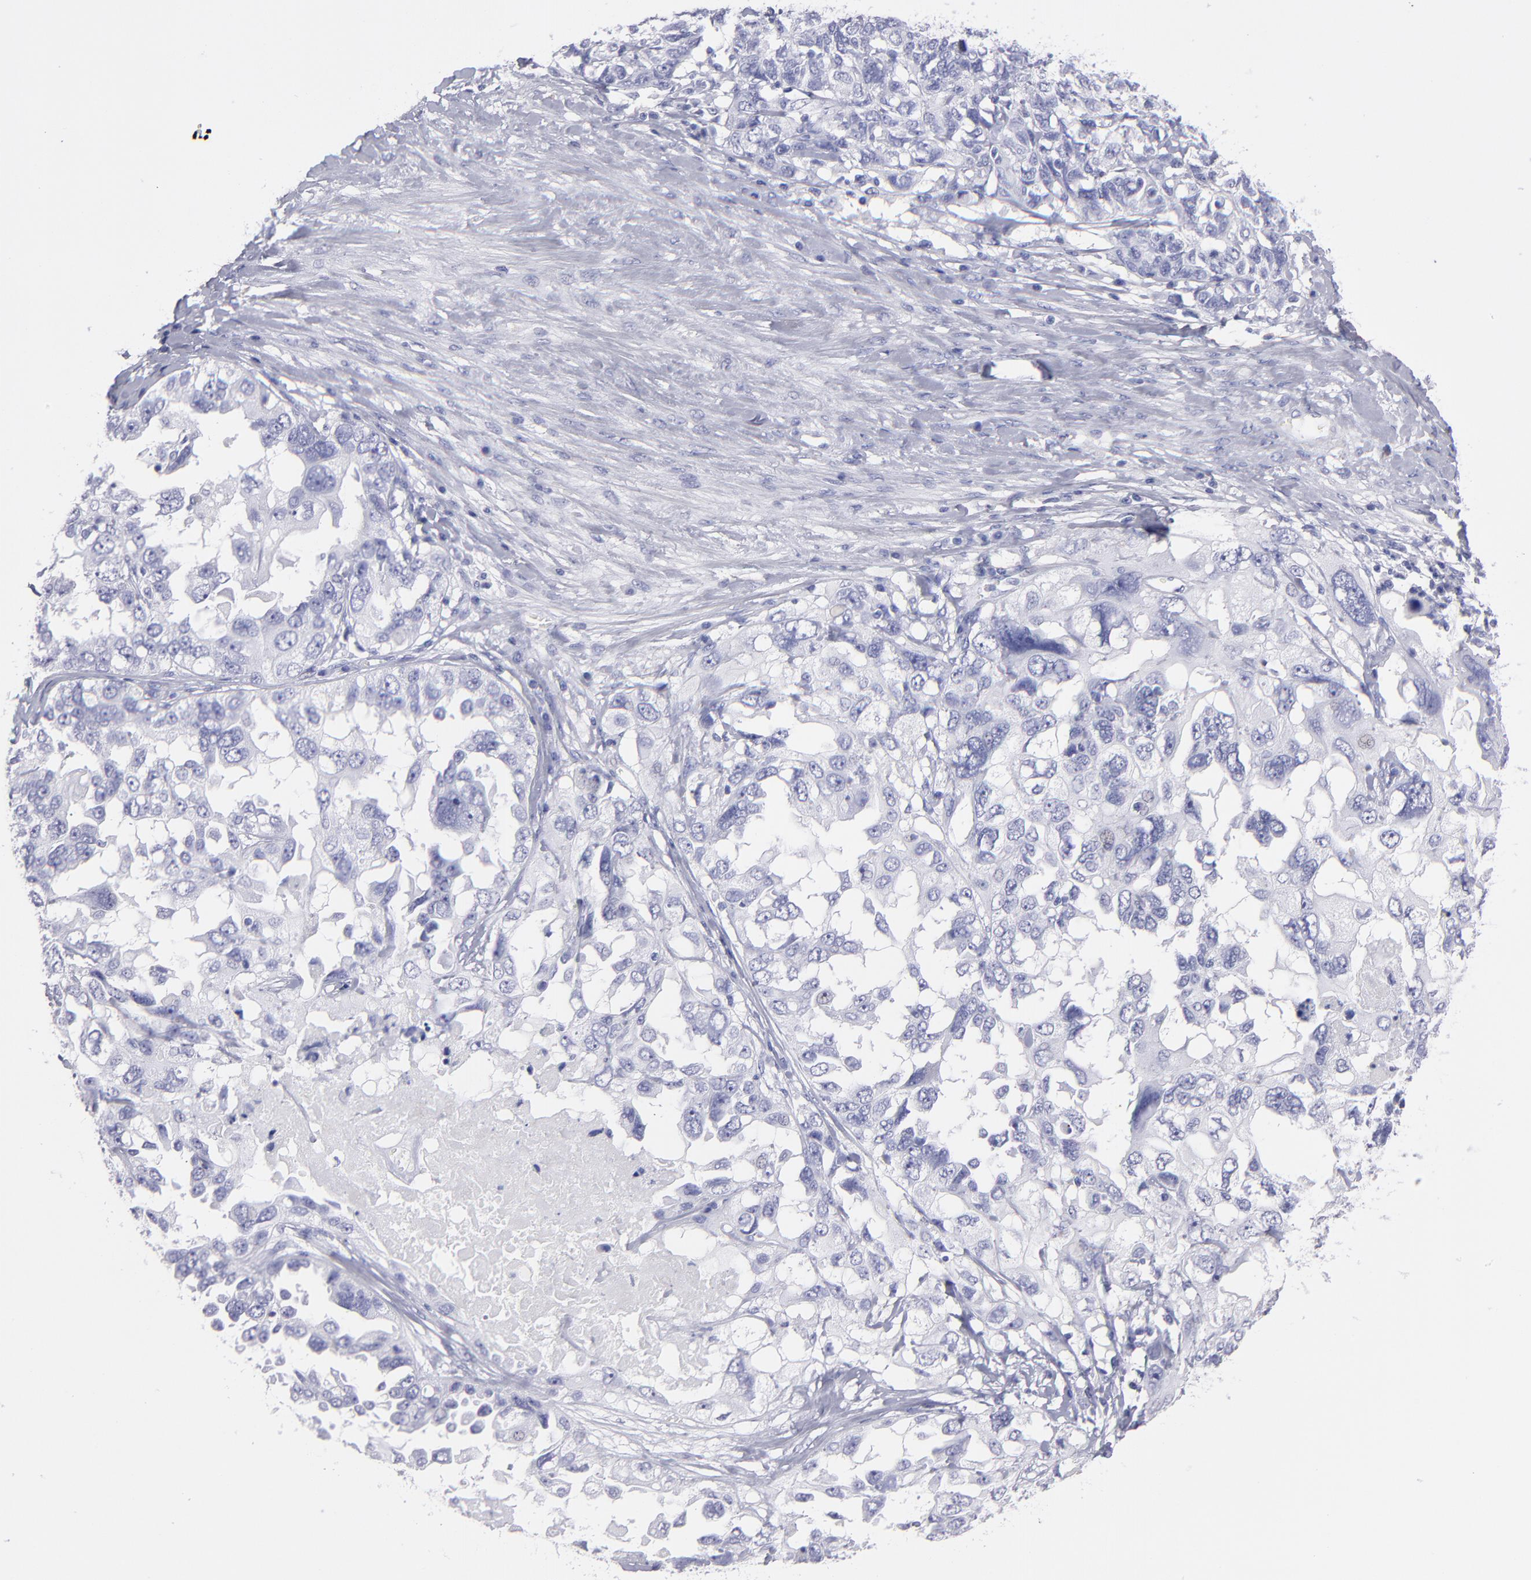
{"staining": {"intensity": "negative", "quantity": "none", "location": "none"}, "tissue": "ovarian cancer", "cell_type": "Tumor cells", "image_type": "cancer", "snomed": [{"axis": "morphology", "description": "Cystadenocarcinoma, serous, NOS"}, {"axis": "topography", "description": "Ovary"}], "caption": "Image shows no protein expression in tumor cells of ovarian cancer tissue.", "gene": "MB", "patient": {"sex": "female", "age": 82}}